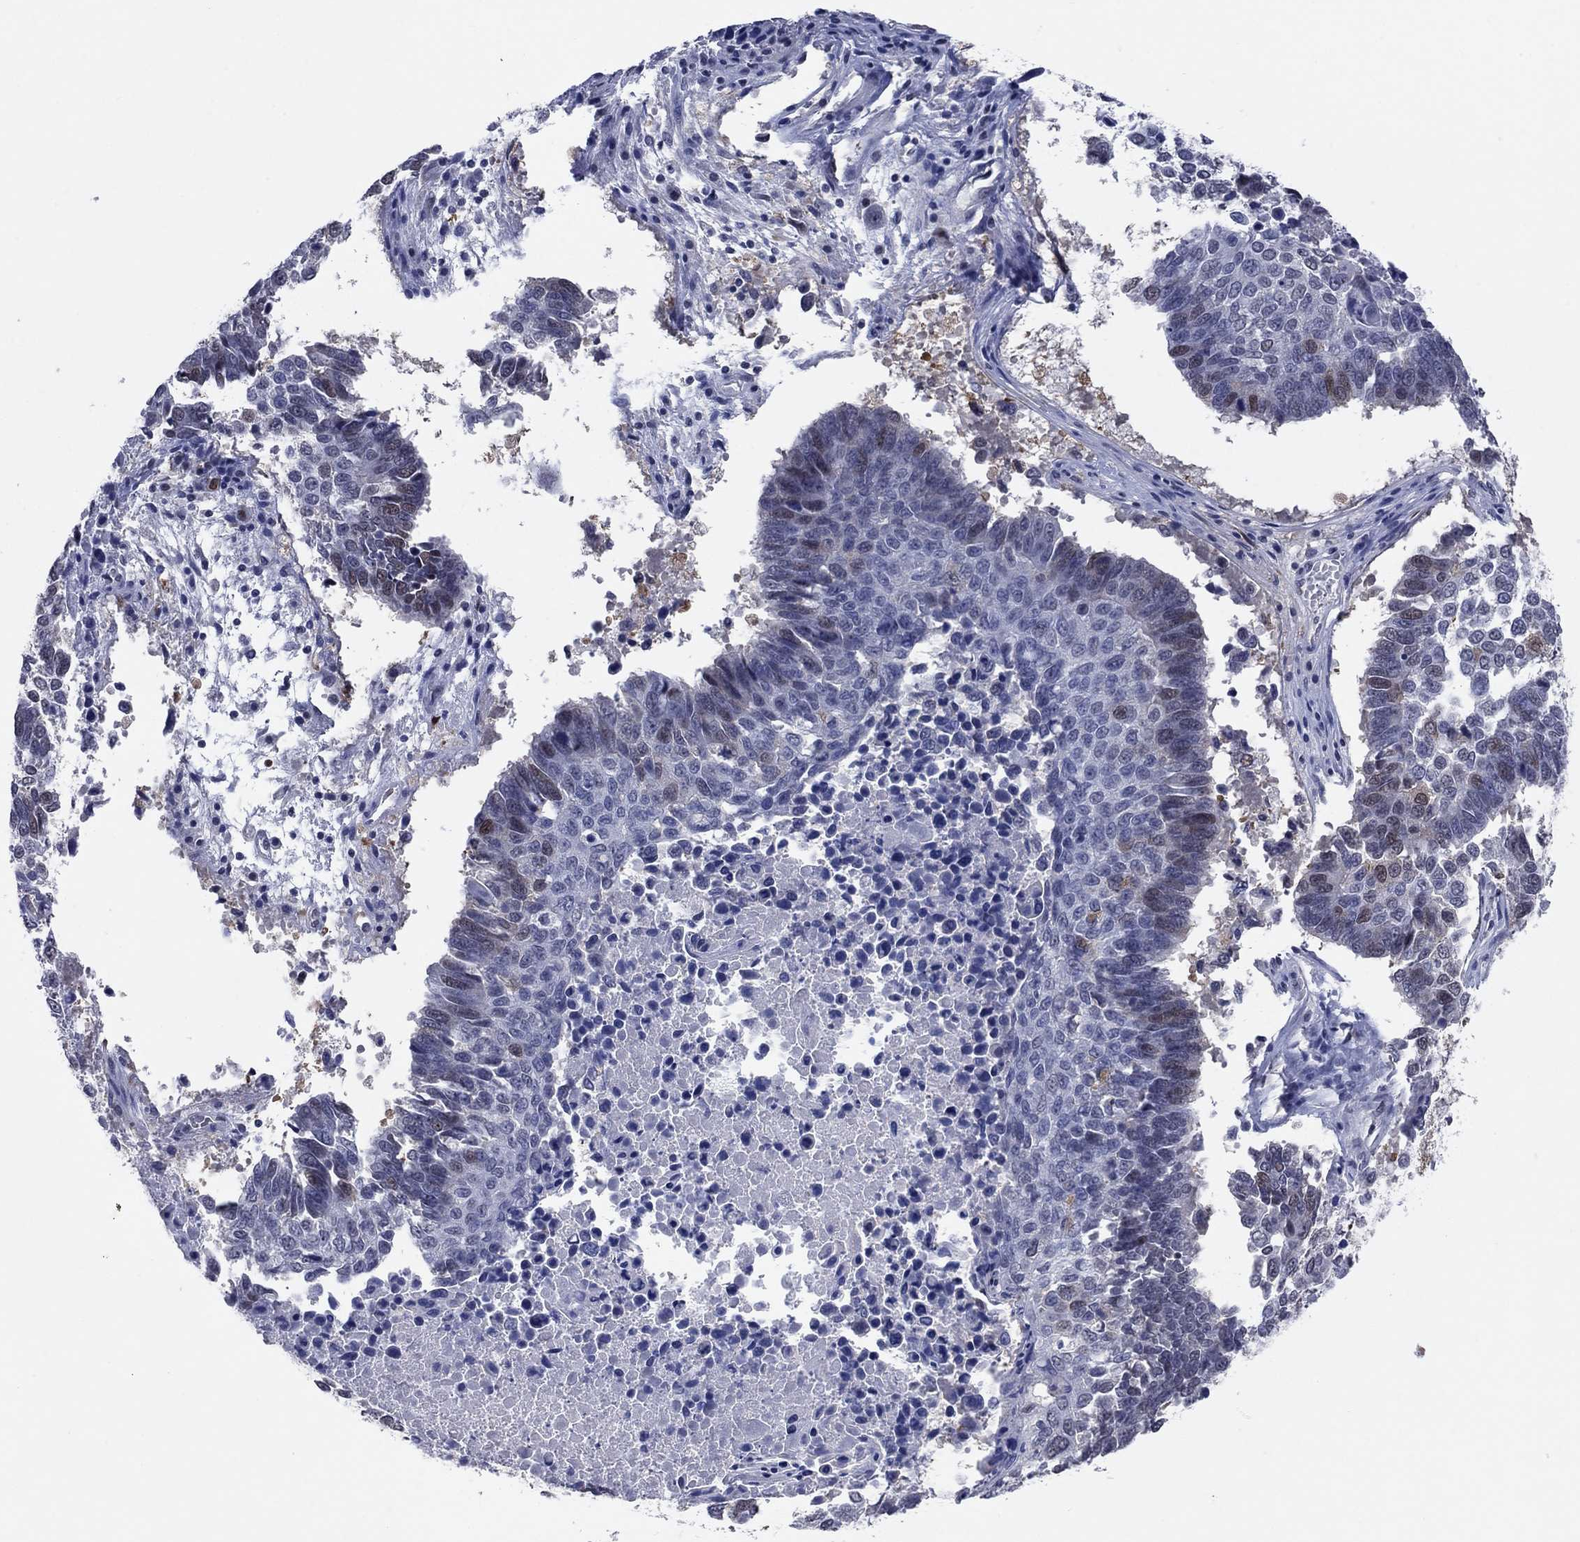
{"staining": {"intensity": "moderate", "quantity": "<25%", "location": "nuclear"}, "tissue": "lung cancer", "cell_type": "Tumor cells", "image_type": "cancer", "snomed": [{"axis": "morphology", "description": "Squamous cell carcinoma, NOS"}, {"axis": "topography", "description": "Lung"}], "caption": "High-power microscopy captured an IHC micrograph of squamous cell carcinoma (lung), revealing moderate nuclear expression in about <25% of tumor cells.", "gene": "TYMS", "patient": {"sex": "male", "age": 73}}